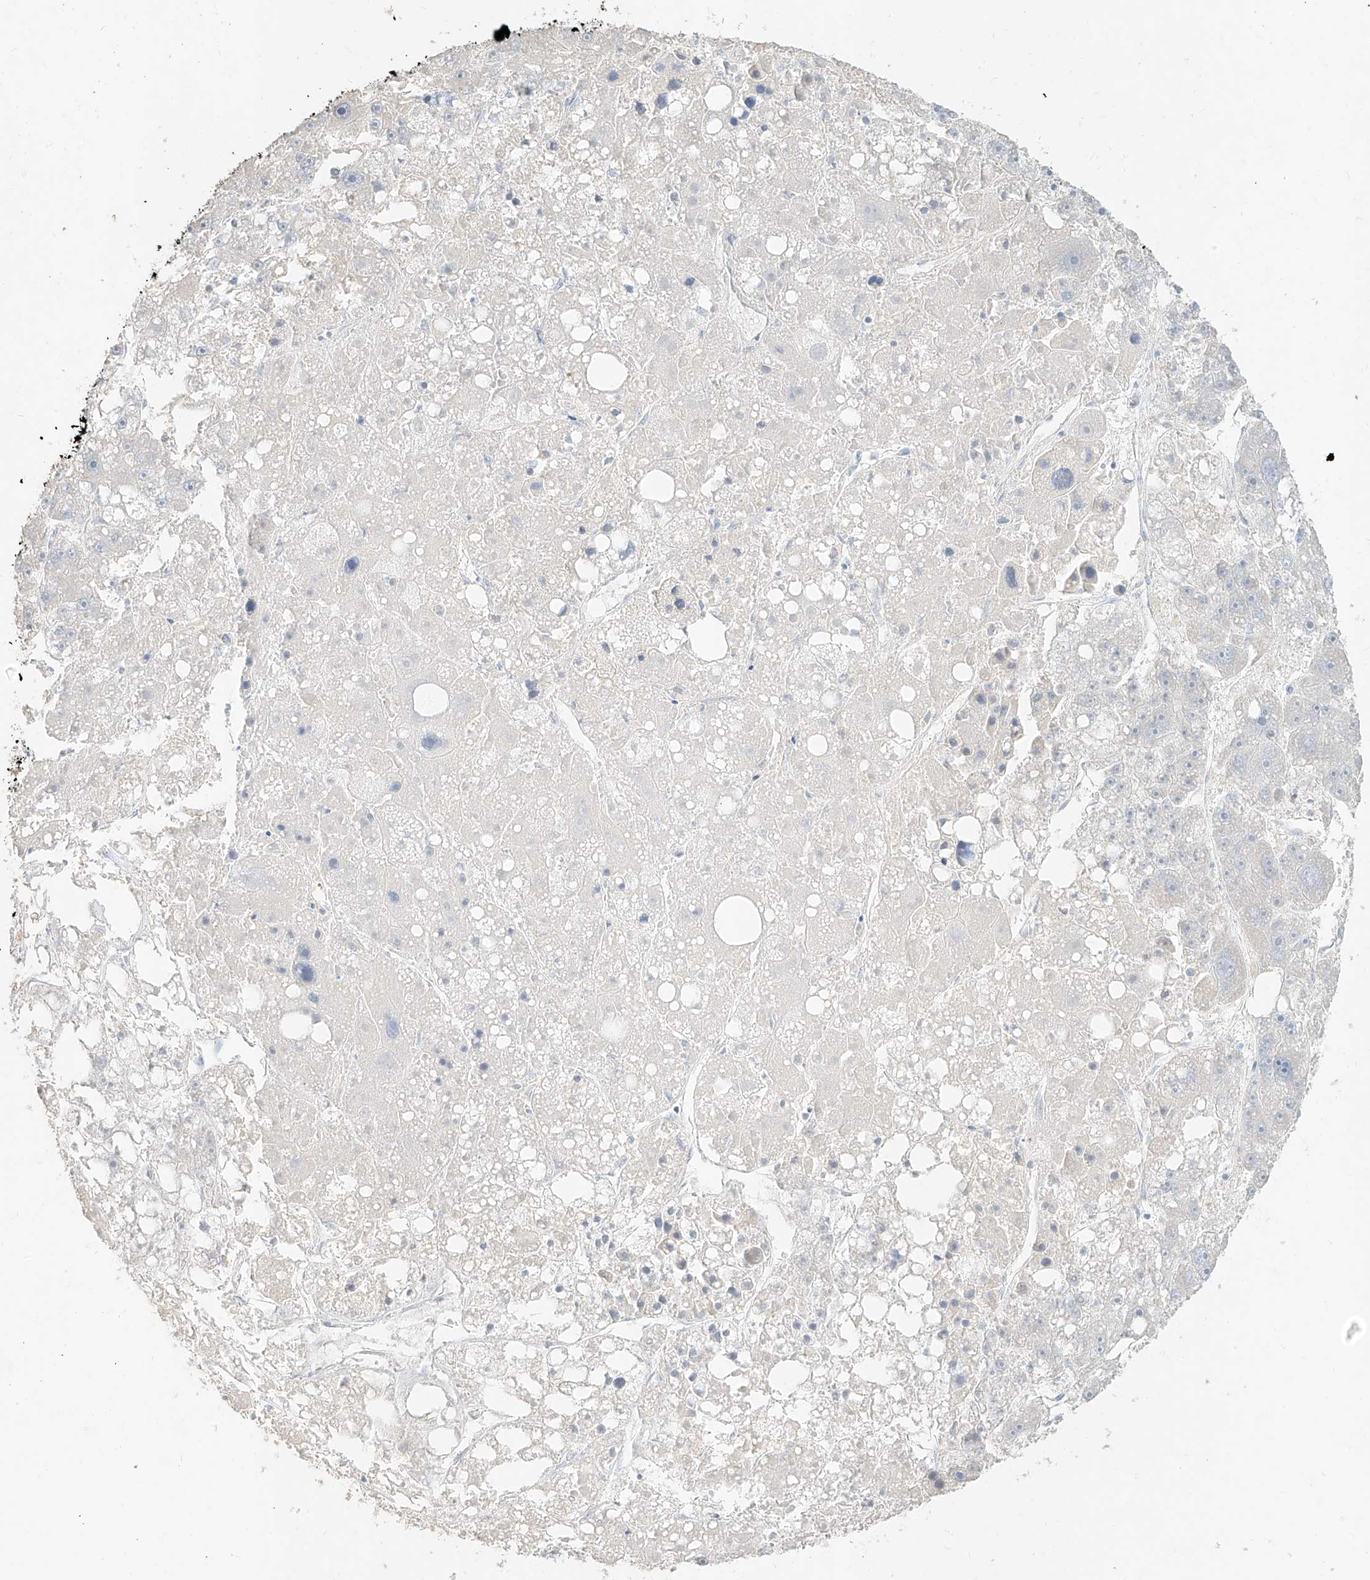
{"staining": {"intensity": "negative", "quantity": "none", "location": "none"}, "tissue": "liver cancer", "cell_type": "Tumor cells", "image_type": "cancer", "snomed": [{"axis": "morphology", "description": "Carcinoma, Hepatocellular, NOS"}, {"axis": "topography", "description": "Liver"}], "caption": "This is an immunohistochemistry (IHC) histopathology image of human hepatocellular carcinoma (liver). There is no expression in tumor cells.", "gene": "ZZEF1", "patient": {"sex": "female", "age": 61}}